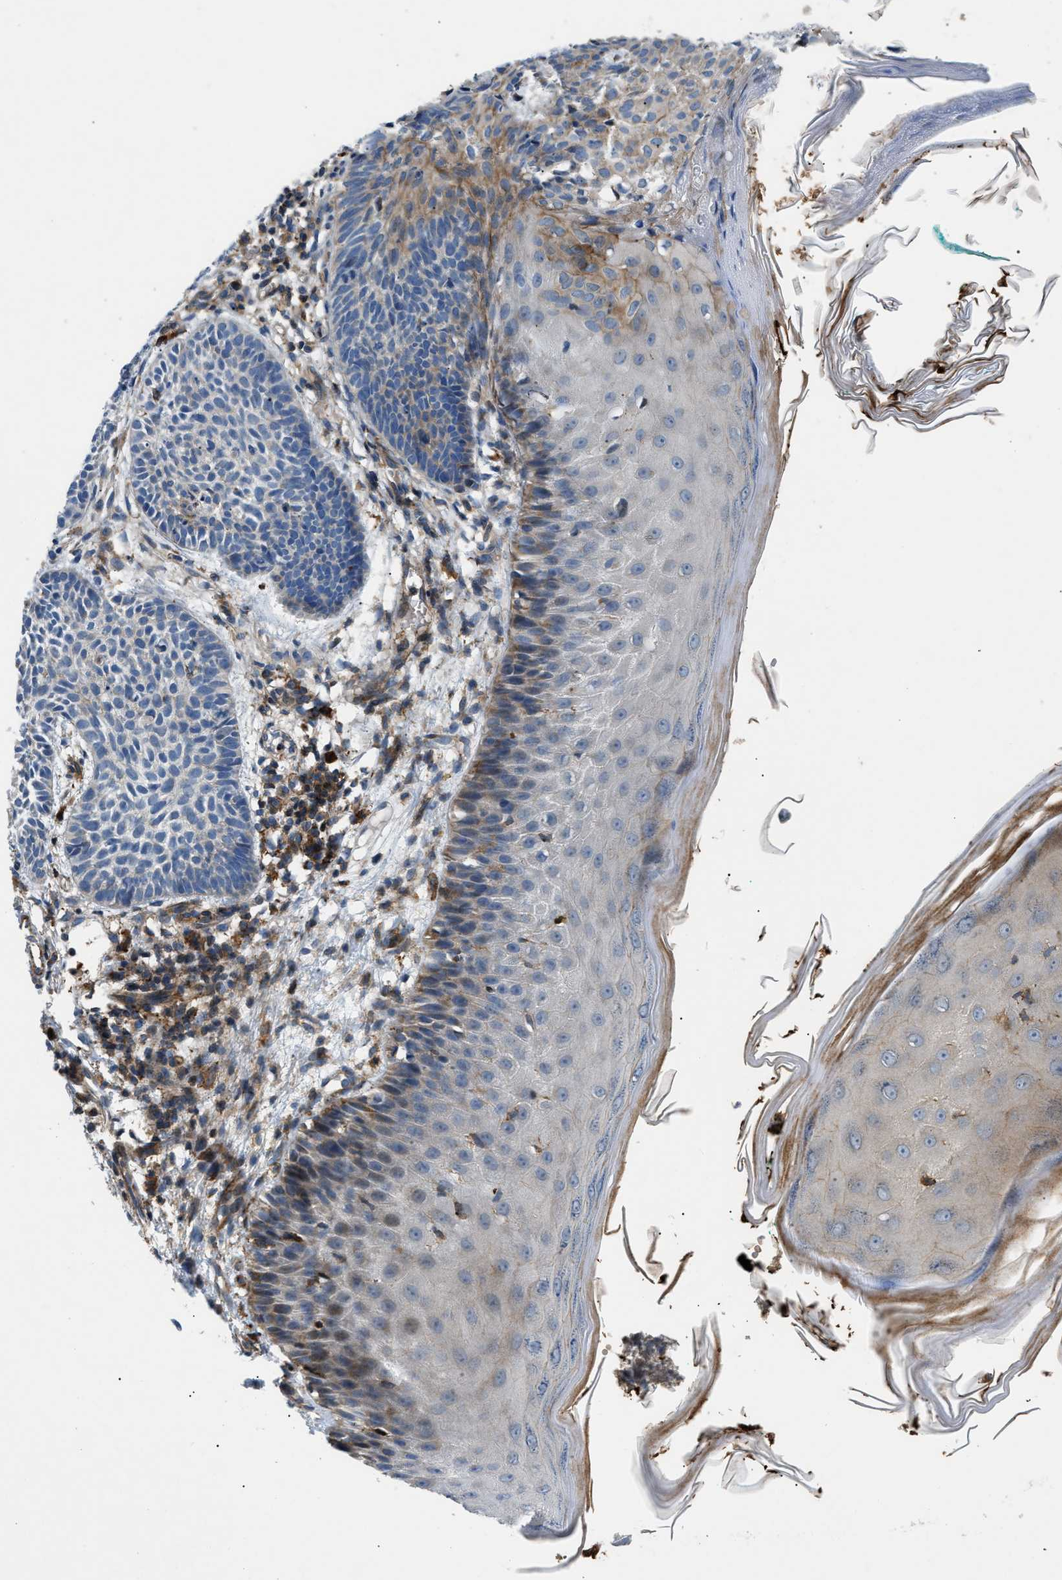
{"staining": {"intensity": "moderate", "quantity": "<25%", "location": "cytoplasmic/membranous"}, "tissue": "skin cancer", "cell_type": "Tumor cells", "image_type": "cancer", "snomed": [{"axis": "morphology", "description": "Basal cell carcinoma"}, {"axis": "topography", "description": "Skin"}], "caption": "Moderate cytoplasmic/membranous protein staining is seen in approximately <25% of tumor cells in basal cell carcinoma (skin).", "gene": "DHODH", "patient": {"sex": "male", "age": 60}}